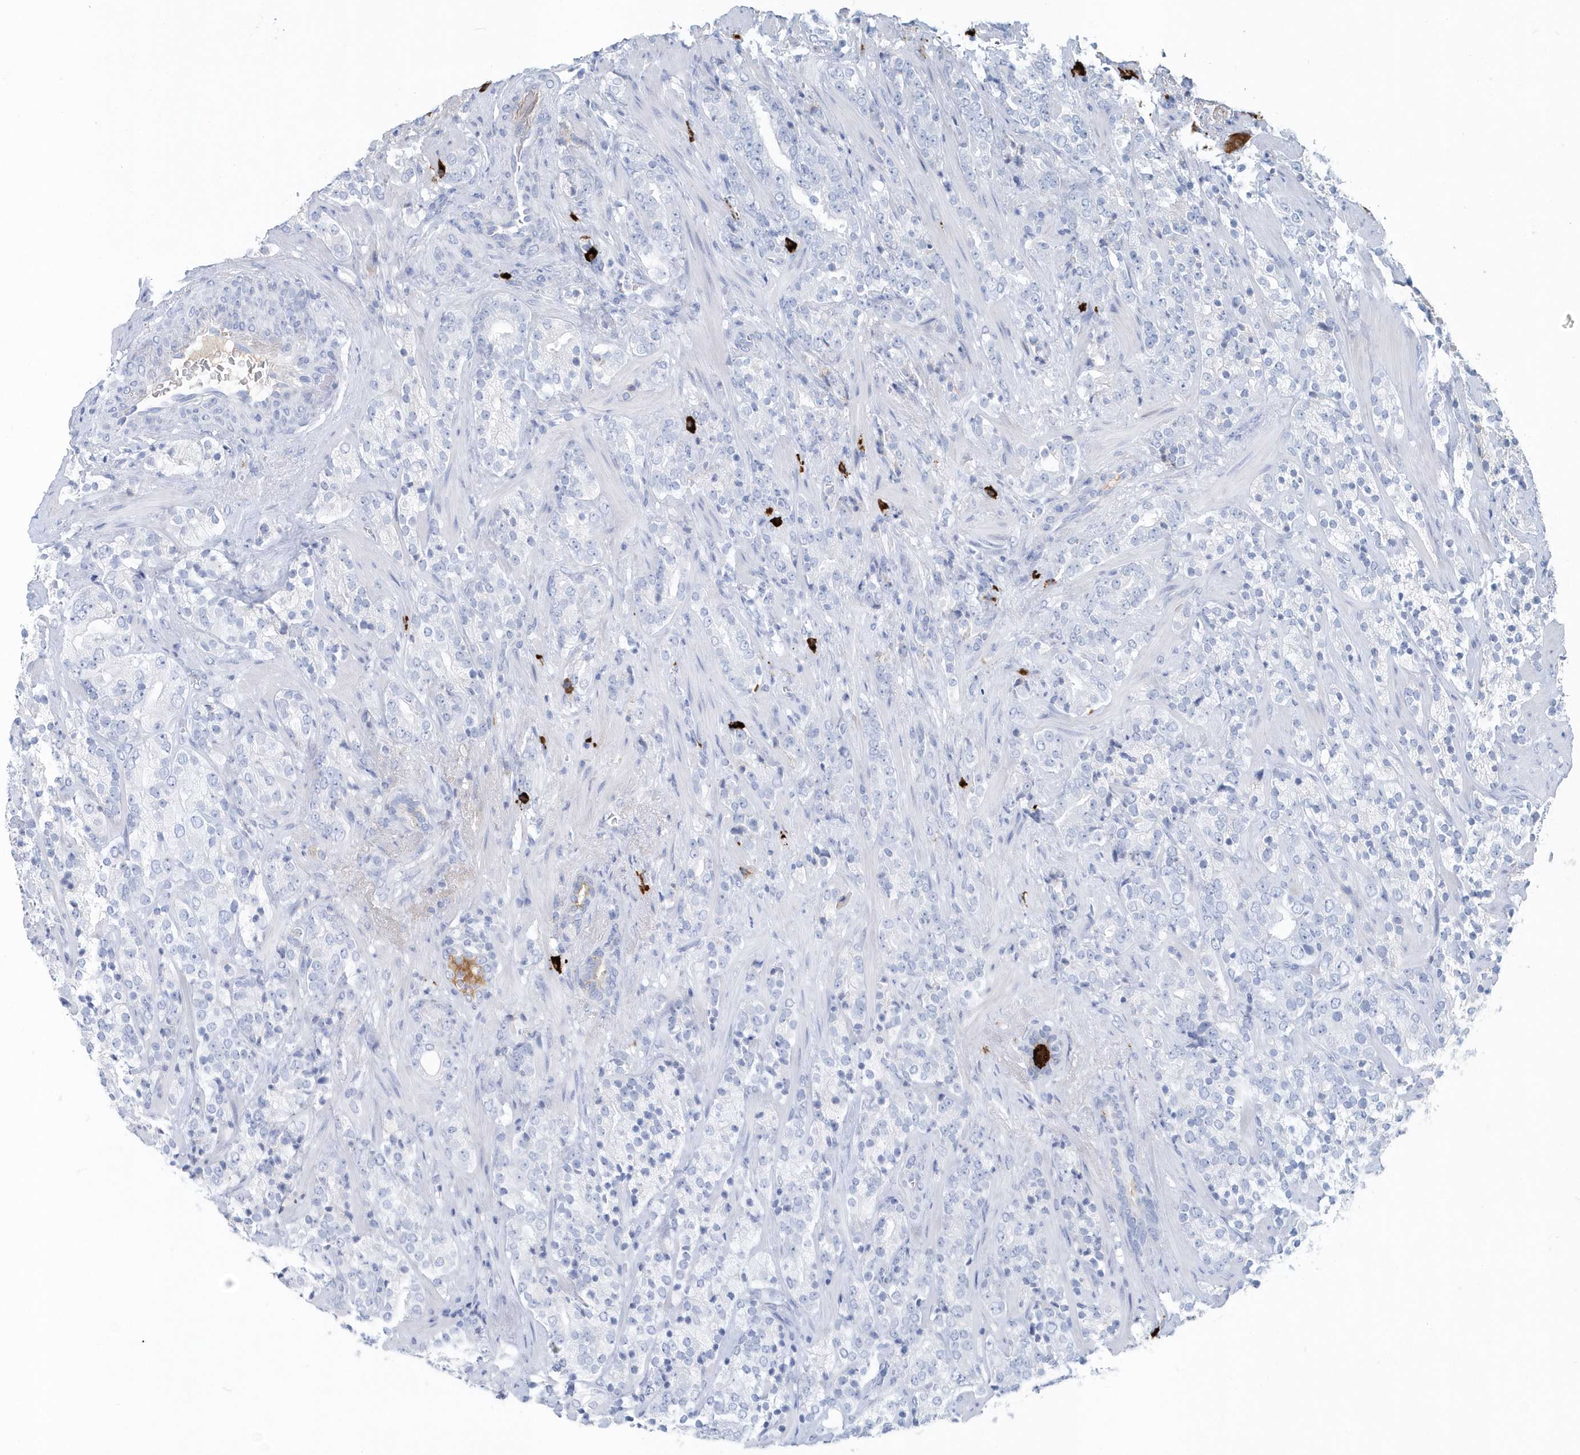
{"staining": {"intensity": "negative", "quantity": "none", "location": "none"}, "tissue": "prostate cancer", "cell_type": "Tumor cells", "image_type": "cancer", "snomed": [{"axis": "morphology", "description": "Adenocarcinoma, High grade"}, {"axis": "topography", "description": "Prostate"}], "caption": "Immunohistochemical staining of human prostate adenocarcinoma (high-grade) displays no significant staining in tumor cells.", "gene": "JCHAIN", "patient": {"sex": "male", "age": 71}}